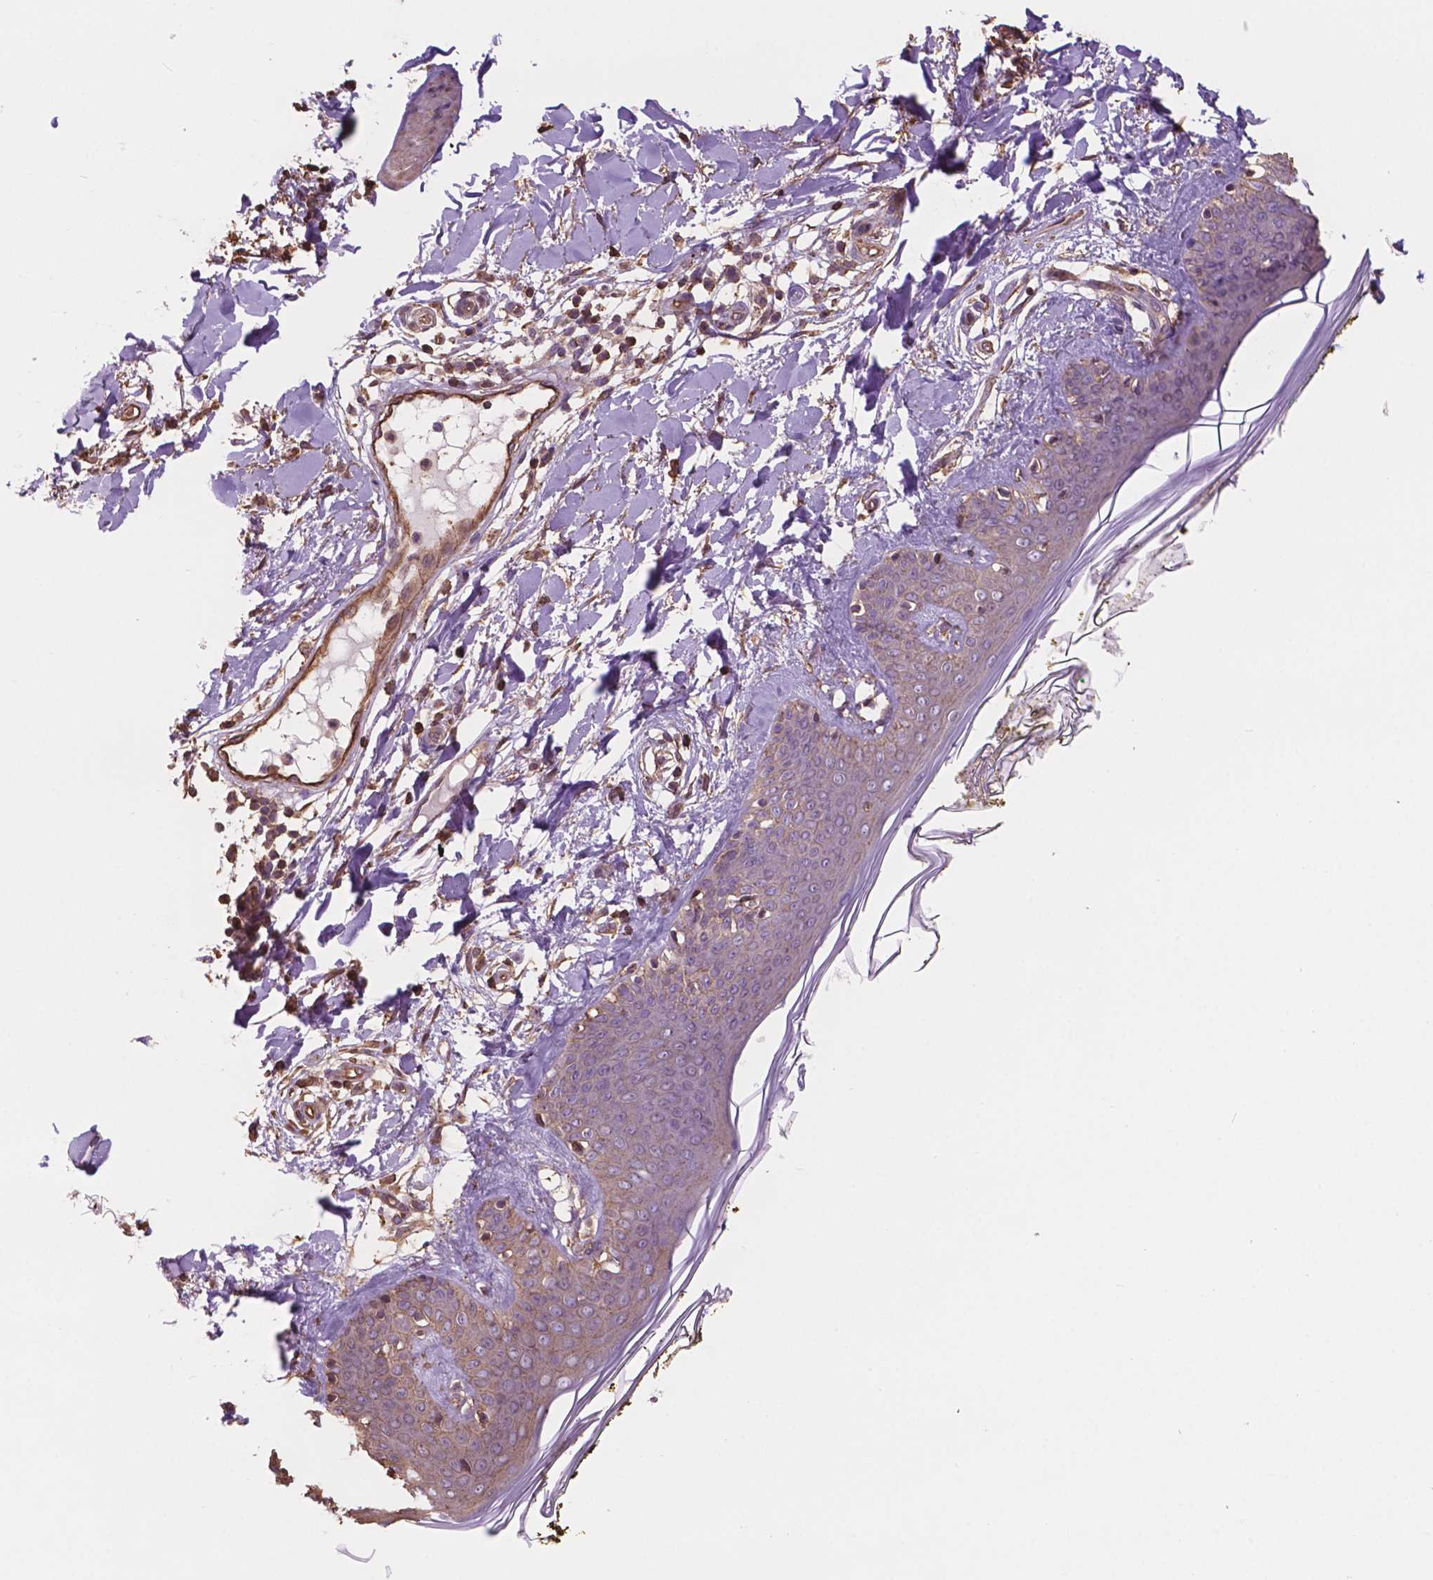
{"staining": {"intensity": "strong", "quantity": ">75%", "location": "cytoplasmic/membranous,nuclear"}, "tissue": "skin", "cell_type": "Fibroblasts", "image_type": "normal", "snomed": [{"axis": "morphology", "description": "Normal tissue, NOS"}, {"axis": "topography", "description": "Skin"}], "caption": "IHC image of unremarkable skin: skin stained using immunohistochemistry shows high levels of strong protein expression localized specifically in the cytoplasmic/membranous,nuclear of fibroblasts, appearing as a cytoplasmic/membranous,nuclear brown color.", "gene": "NIPA2", "patient": {"sex": "female", "age": 34}}